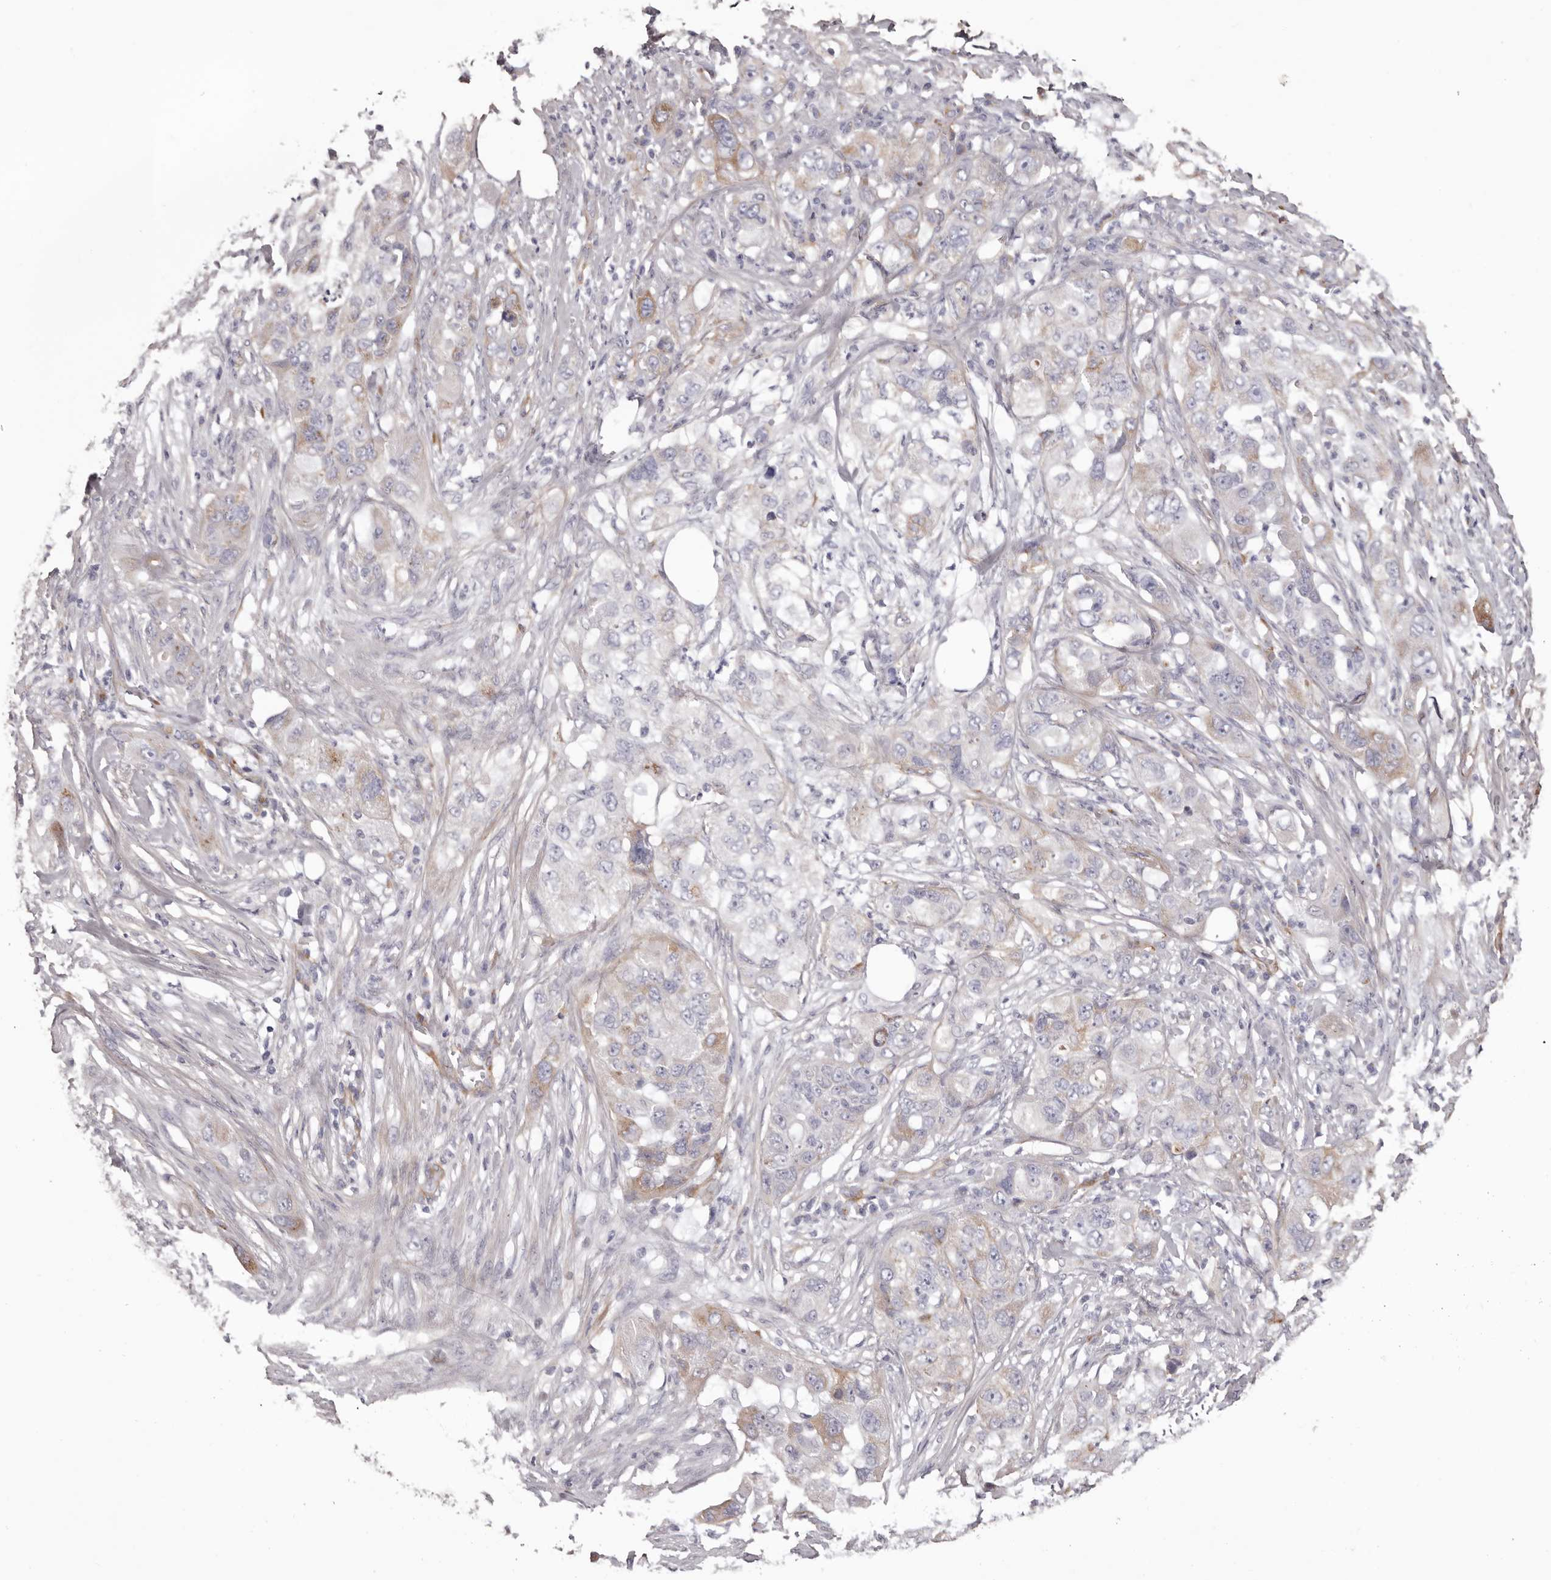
{"staining": {"intensity": "weak", "quantity": "<25%", "location": "cytoplasmic/membranous"}, "tissue": "pancreatic cancer", "cell_type": "Tumor cells", "image_type": "cancer", "snomed": [{"axis": "morphology", "description": "Adenocarcinoma, NOS"}, {"axis": "topography", "description": "Pancreas"}], "caption": "There is no significant positivity in tumor cells of adenocarcinoma (pancreatic). (Stains: DAB immunohistochemistry (IHC) with hematoxylin counter stain, Microscopy: brightfield microscopy at high magnification).", "gene": "COL6A1", "patient": {"sex": "female", "age": 78}}